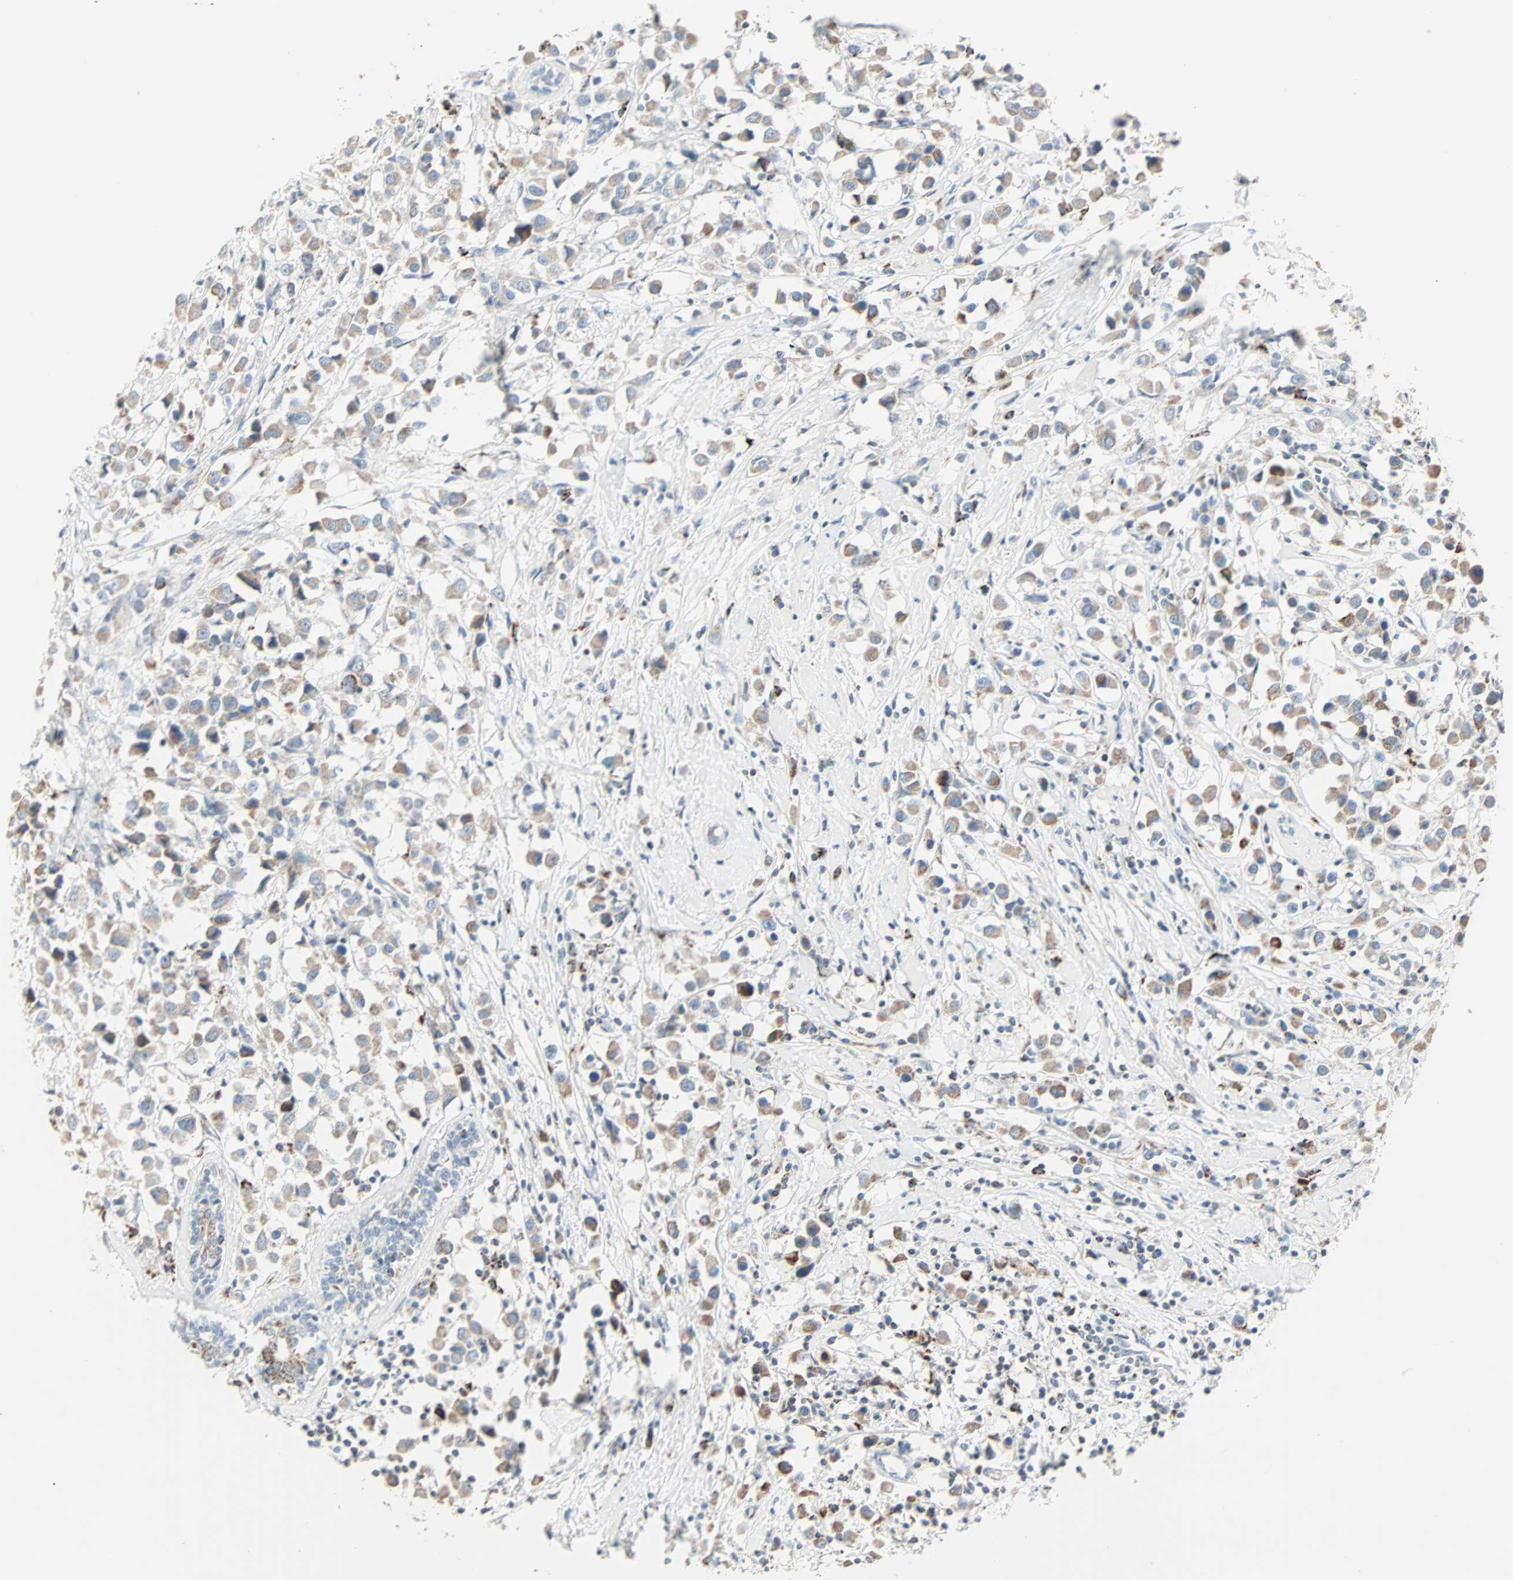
{"staining": {"intensity": "moderate", "quantity": ">75%", "location": "cytoplasmic/membranous"}, "tissue": "breast cancer", "cell_type": "Tumor cells", "image_type": "cancer", "snomed": [{"axis": "morphology", "description": "Duct carcinoma"}, {"axis": "topography", "description": "Breast"}], "caption": "The histopathology image demonstrates a brown stain indicating the presence of a protein in the cytoplasmic/membranous of tumor cells in breast cancer (intraductal carcinoma).", "gene": "IDH2", "patient": {"sex": "female", "age": 61}}